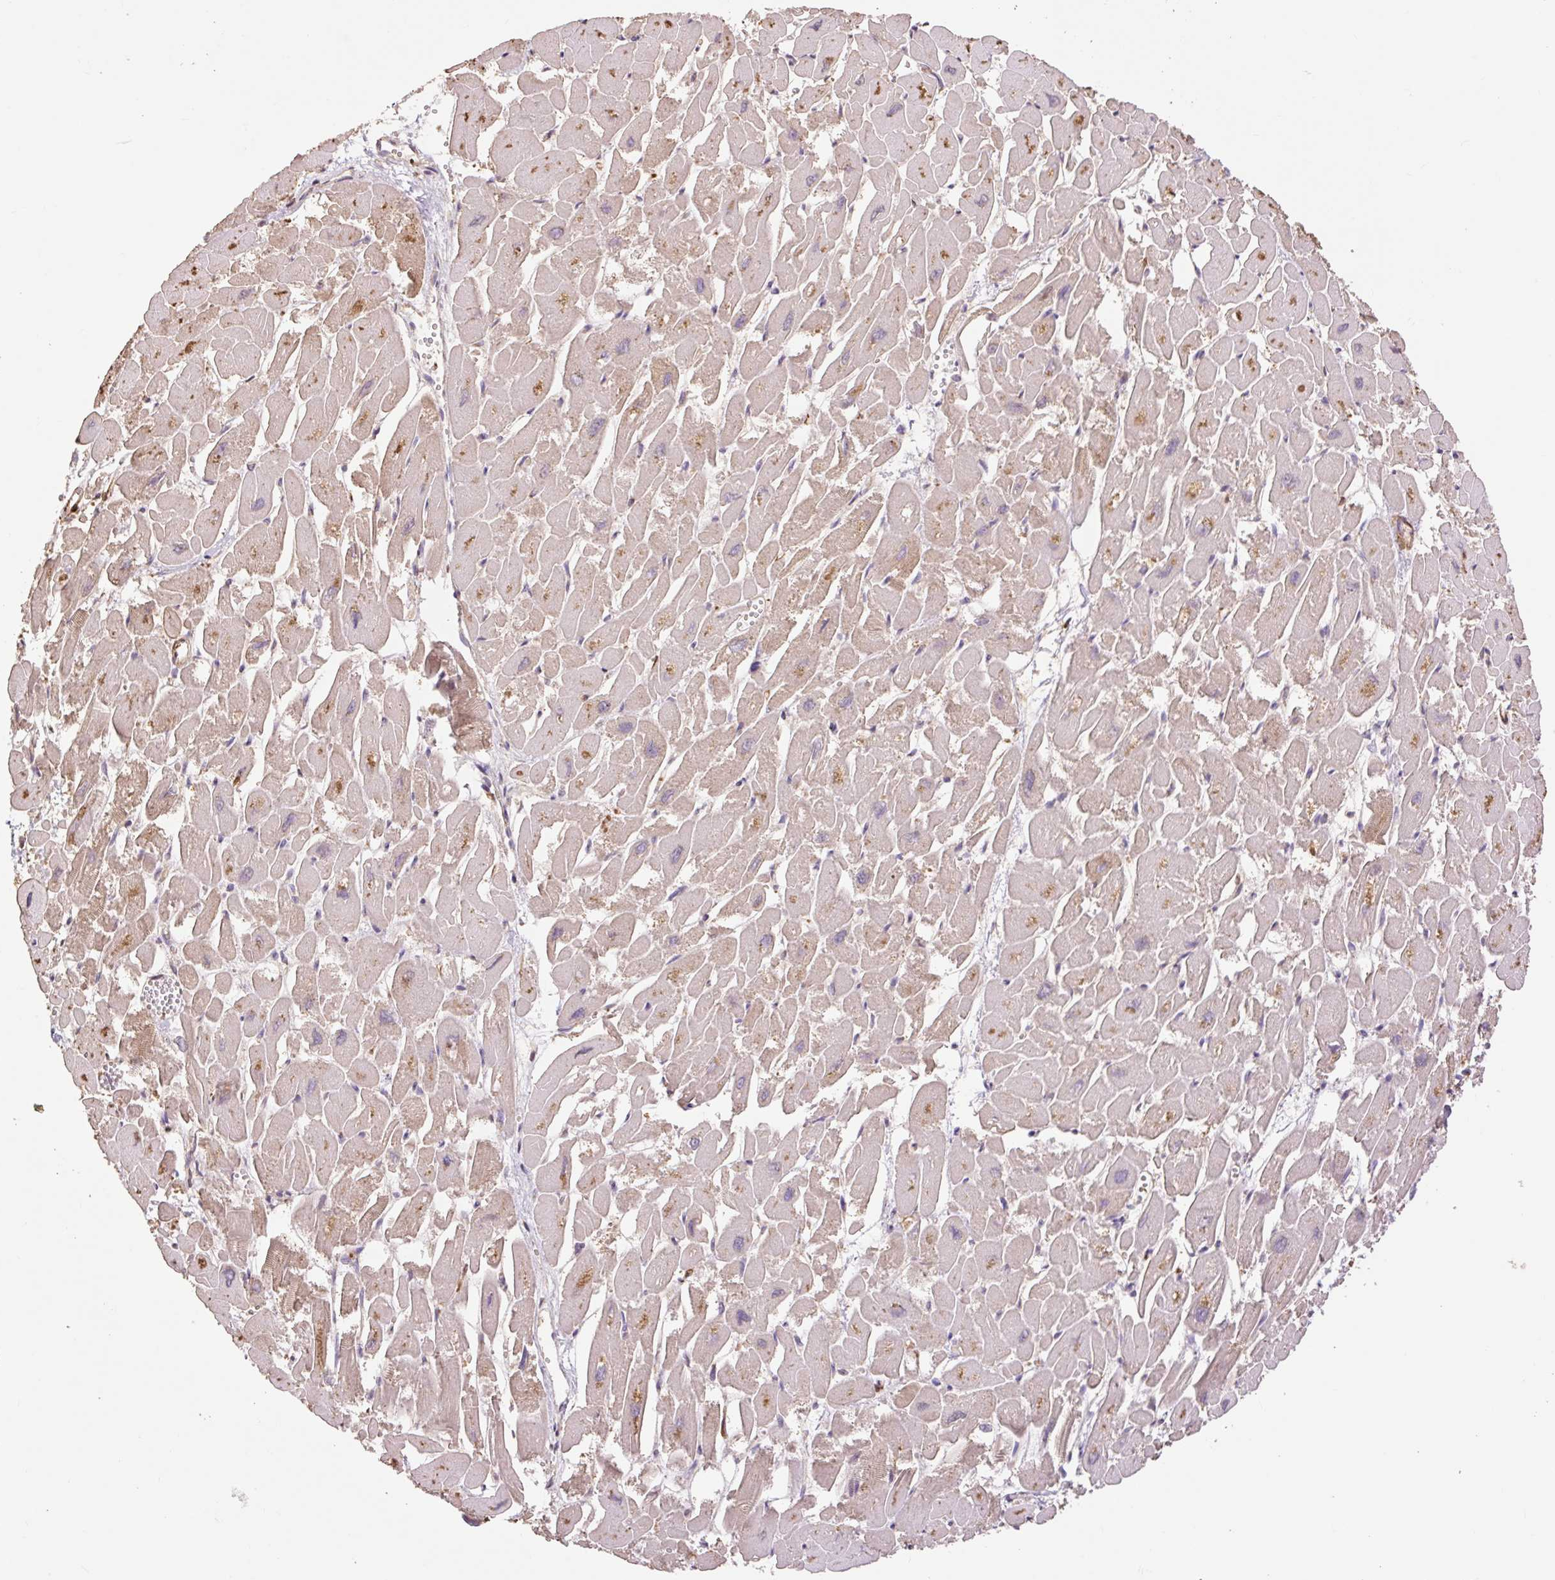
{"staining": {"intensity": "strong", "quantity": "25%-75%", "location": "cytoplasmic/membranous"}, "tissue": "heart muscle", "cell_type": "Cardiomyocytes", "image_type": "normal", "snomed": [{"axis": "morphology", "description": "Normal tissue, NOS"}, {"axis": "topography", "description": "Heart"}], "caption": "Immunohistochemical staining of normal heart muscle displays high levels of strong cytoplasmic/membranous positivity in approximately 25%-75% of cardiomyocytes.", "gene": "DESI1", "patient": {"sex": "male", "age": 54}}